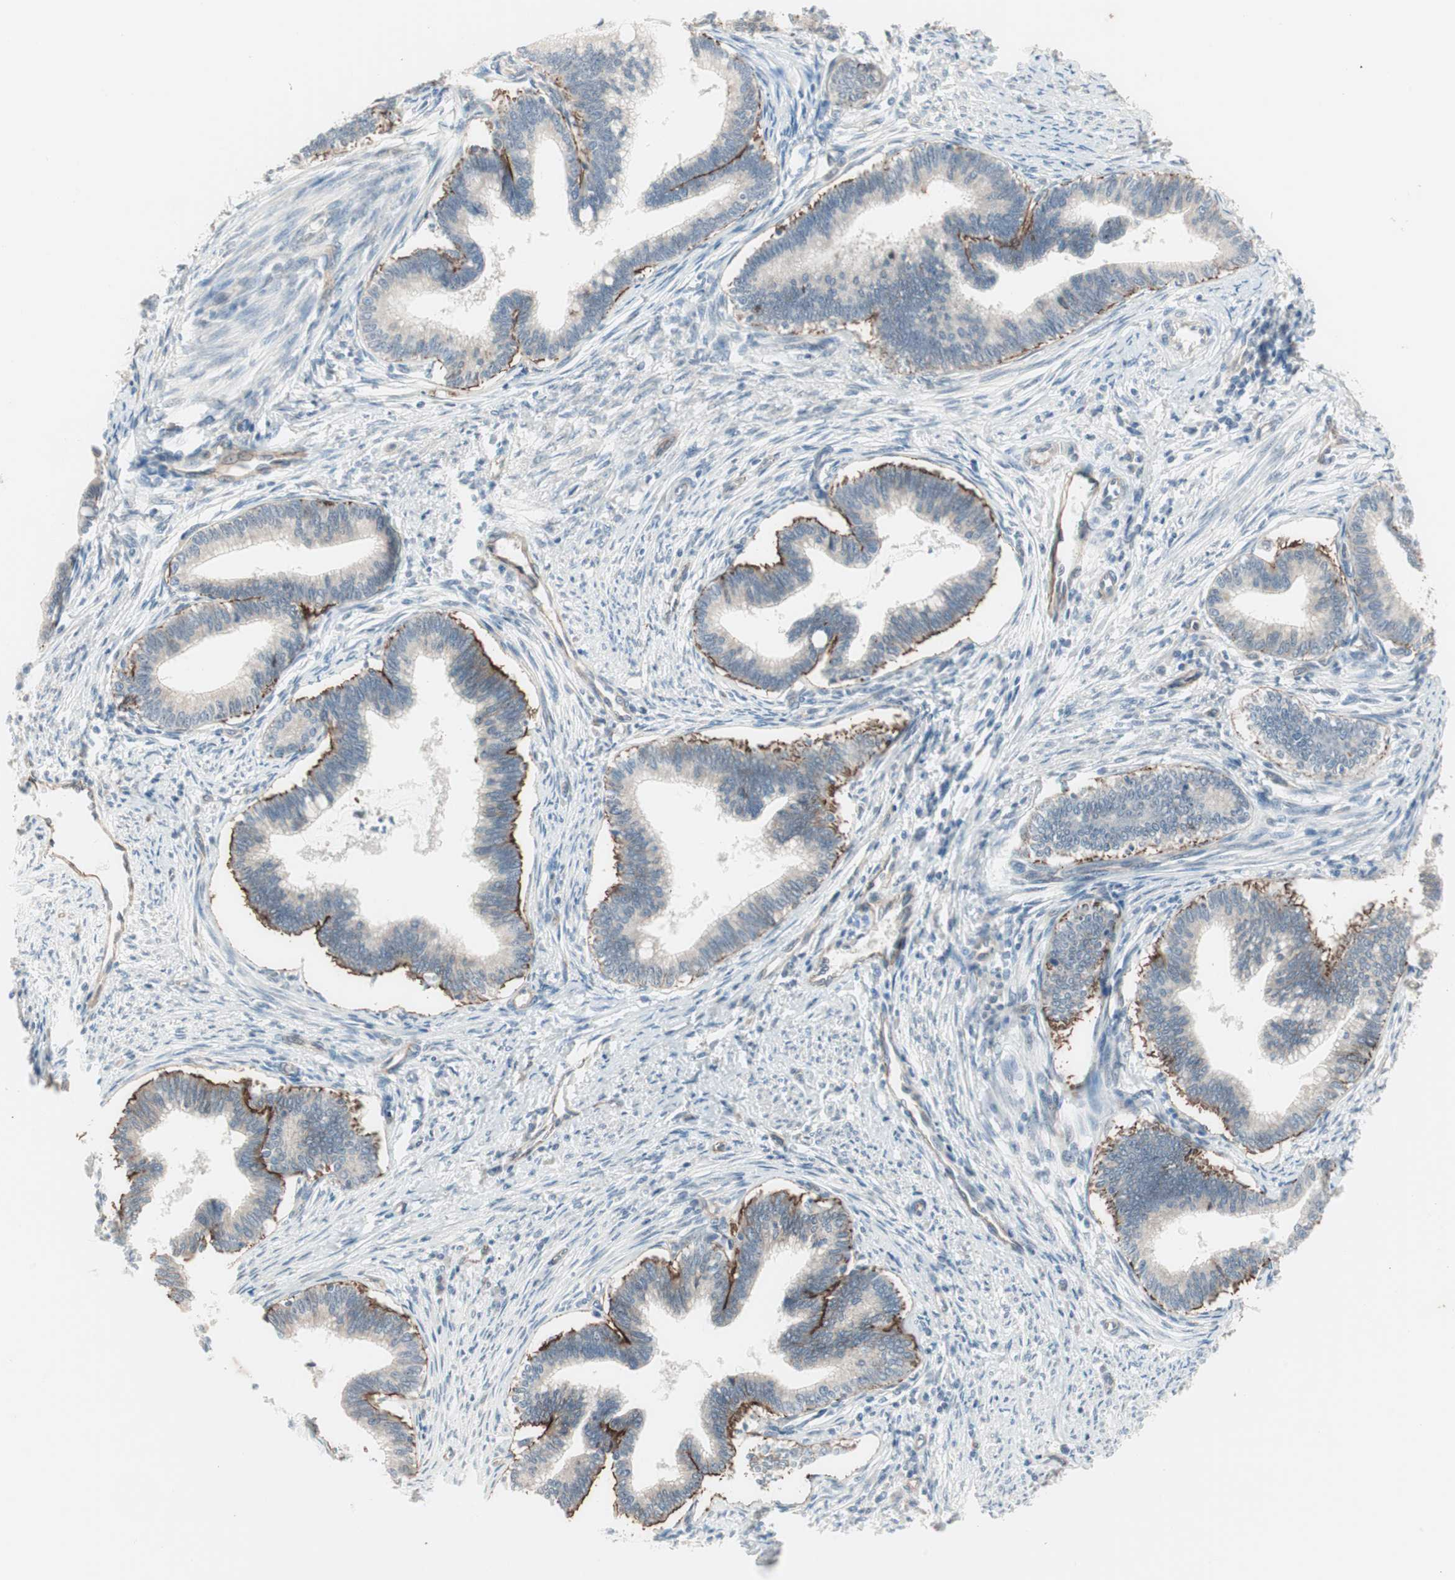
{"staining": {"intensity": "negative", "quantity": "none", "location": "none"}, "tissue": "cervical cancer", "cell_type": "Tumor cells", "image_type": "cancer", "snomed": [{"axis": "morphology", "description": "Adenocarcinoma, NOS"}, {"axis": "topography", "description": "Cervix"}], "caption": "Tumor cells are negative for protein expression in human cervical adenocarcinoma.", "gene": "ITGB4", "patient": {"sex": "female", "age": 36}}